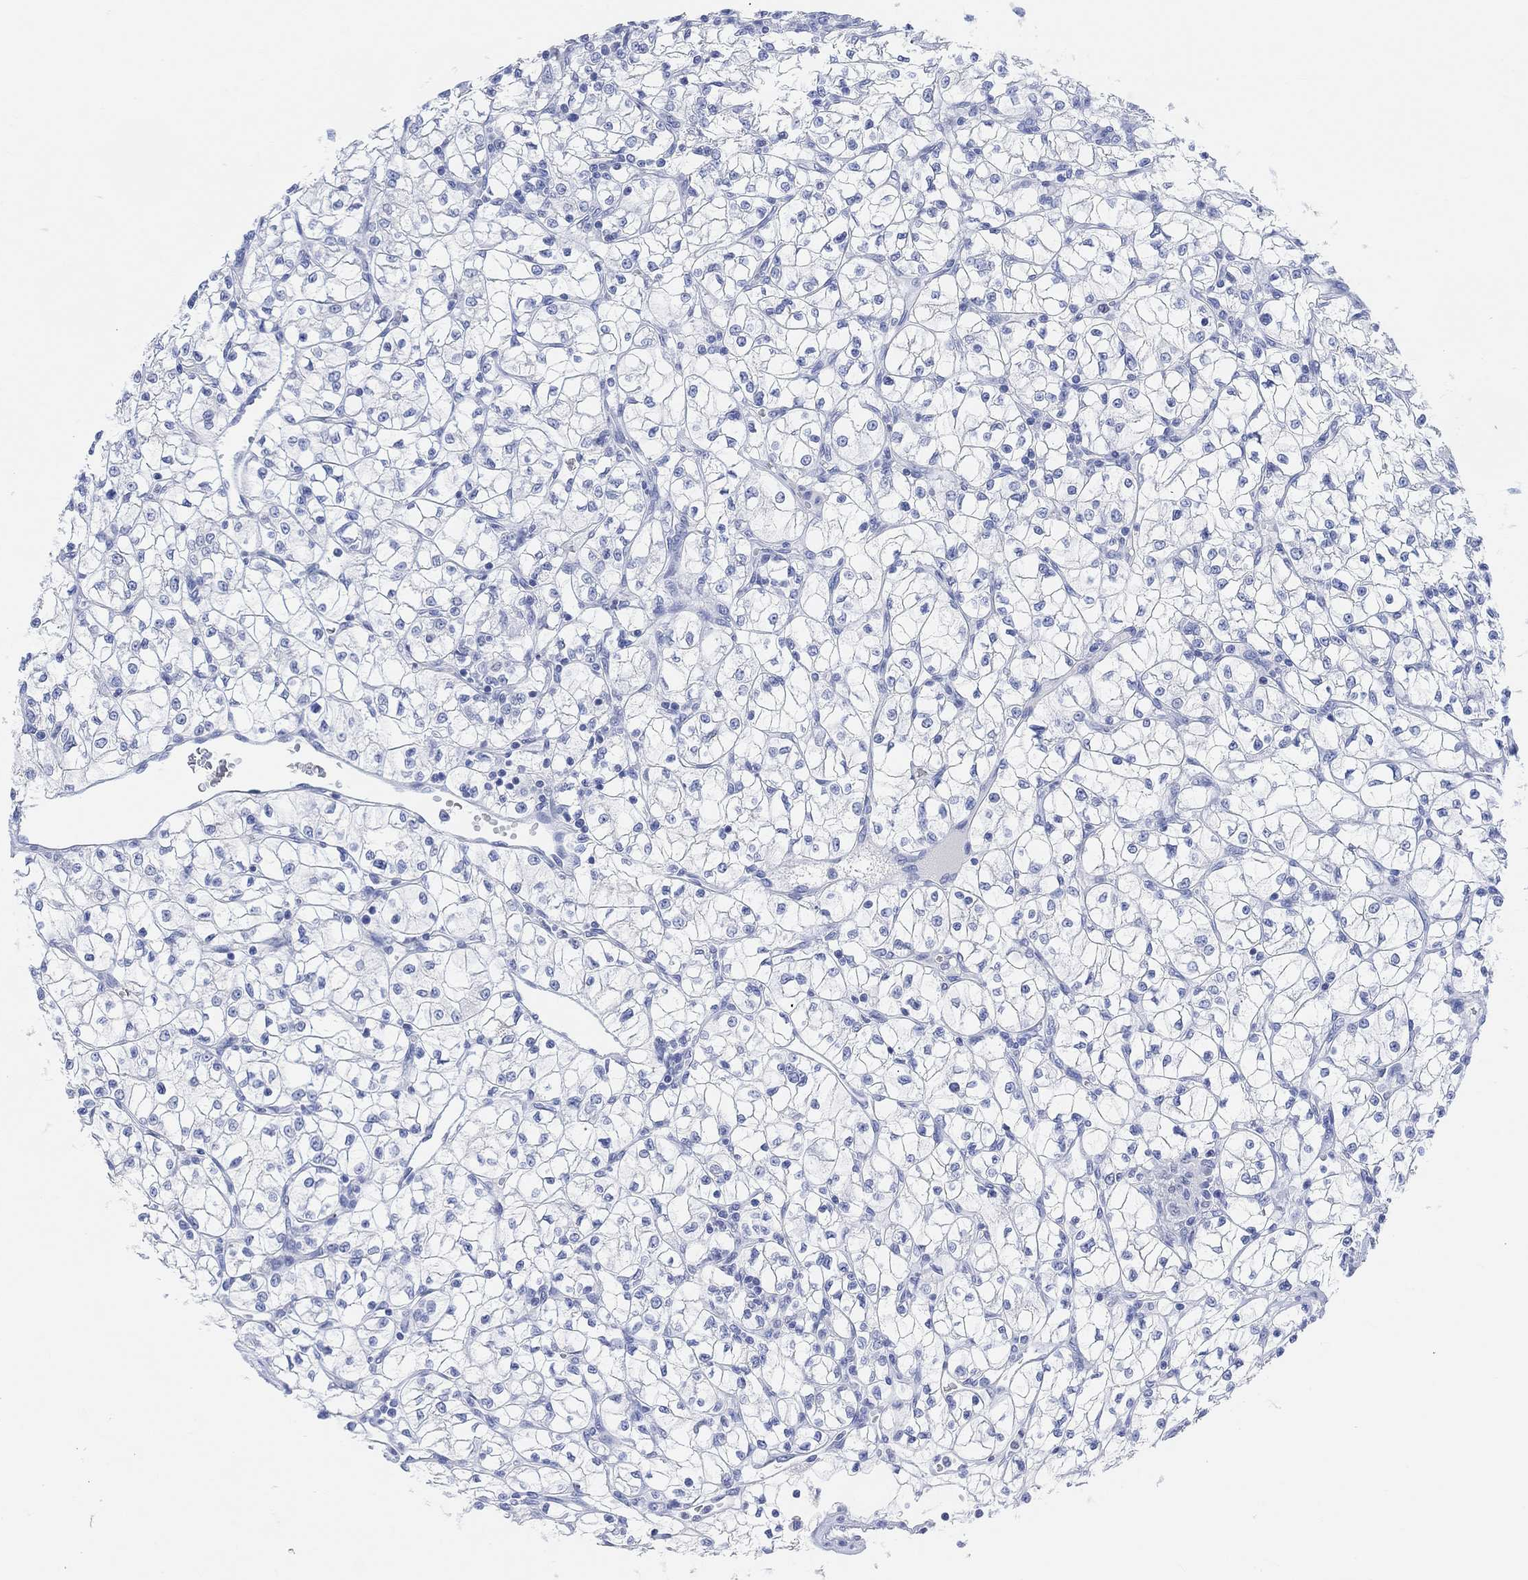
{"staining": {"intensity": "negative", "quantity": "none", "location": "none"}, "tissue": "renal cancer", "cell_type": "Tumor cells", "image_type": "cancer", "snomed": [{"axis": "morphology", "description": "Adenocarcinoma, NOS"}, {"axis": "topography", "description": "Kidney"}], "caption": "The IHC photomicrograph has no significant positivity in tumor cells of adenocarcinoma (renal) tissue.", "gene": "ENO4", "patient": {"sex": "female", "age": 64}}